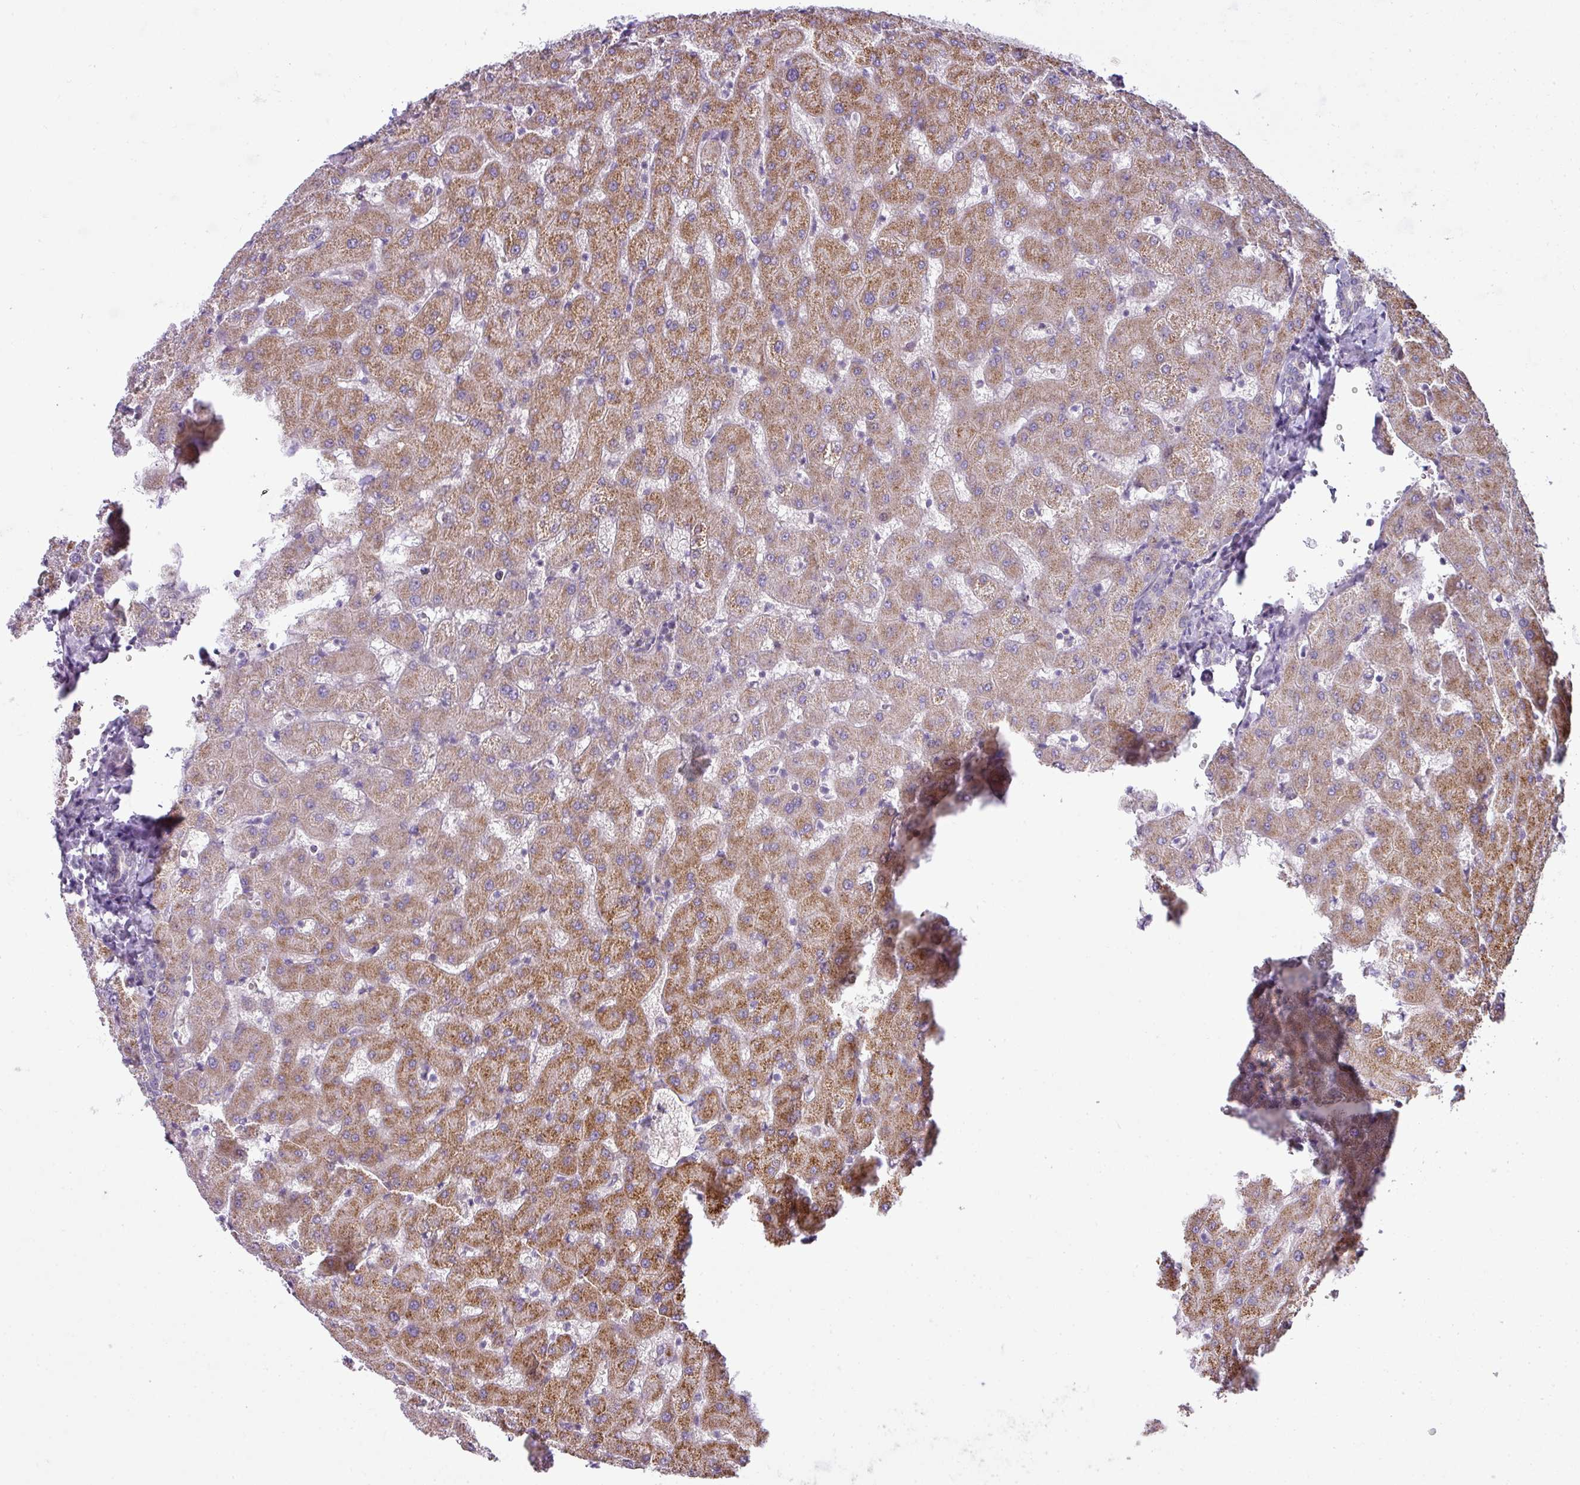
{"staining": {"intensity": "negative", "quantity": "none", "location": "none"}, "tissue": "liver", "cell_type": "Cholangiocytes", "image_type": "normal", "snomed": [{"axis": "morphology", "description": "Normal tissue, NOS"}, {"axis": "topography", "description": "Liver"}], "caption": "Immunohistochemistry (IHC) image of normal liver stained for a protein (brown), which displays no staining in cholangiocytes.", "gene": "STAT5A", "patient": {"sex": "female", "age": 63}}